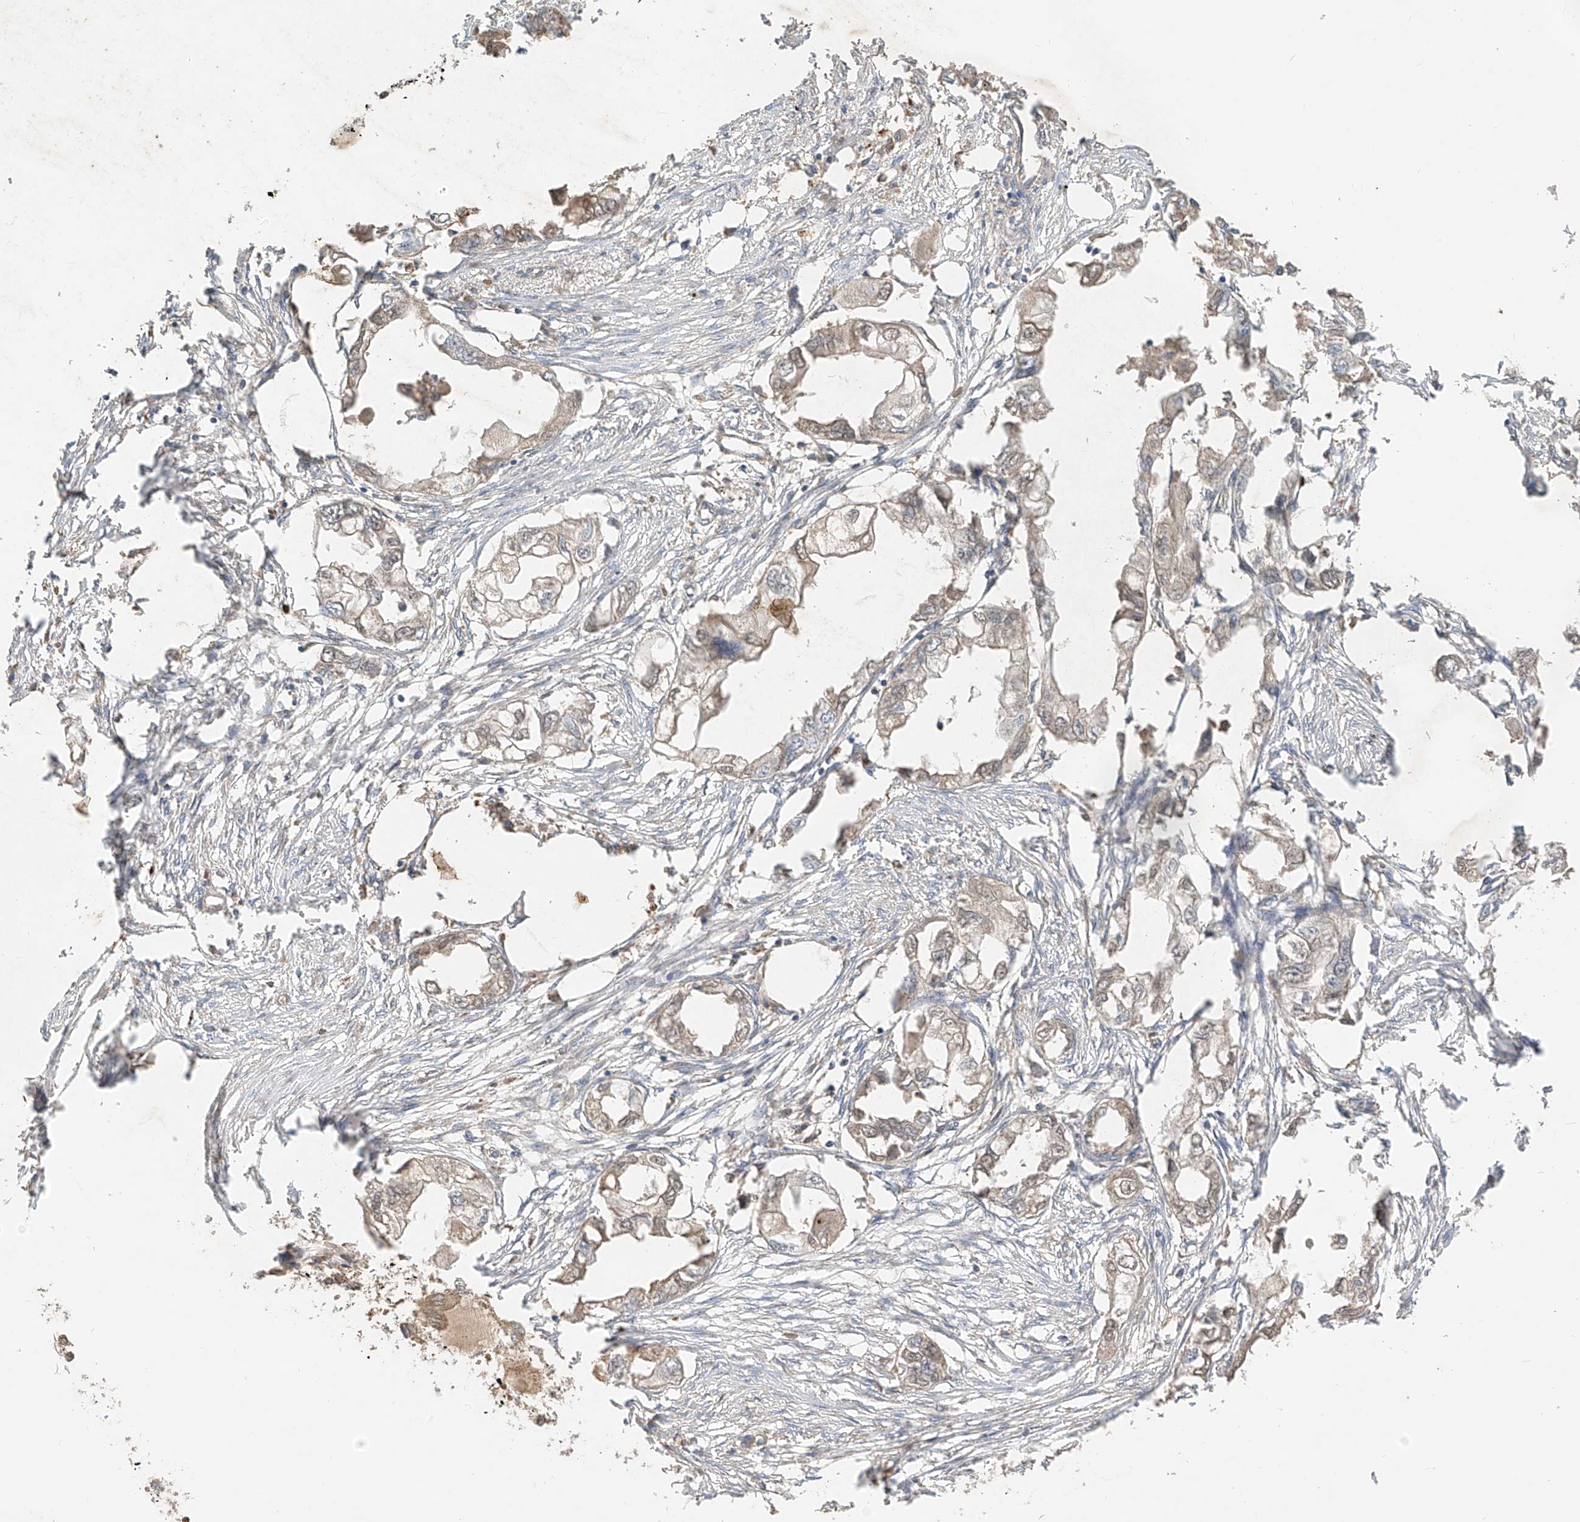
{"staining": {"intensity": "weak", "quantity": "25%-75%", "location": "cytoplasmic/membranous"}, "tissue": "endometrial cancer", "cell_type": "Tumor cells", "image_type": "cancer", "snomed": [{"axis": "morphology", "description": "Adenocarcinoma, NOS"}, {"axis": "morphology", "description": "Adenocarcinoma, metastatic, NOS"}, {"axis": "topography", "description": "Adipose tissue"}, {"axis": "topography", "description": "Endometrium"}], "caption": "Protein staining exhibits weak cytoplasmic/membranous positivity in about 25%-75% of tumor cells in endometrial cancer (metastatic adenocarcinoma).", "gene": "CACNA2D4", "patient": {"sex": "female", "age": 67}}